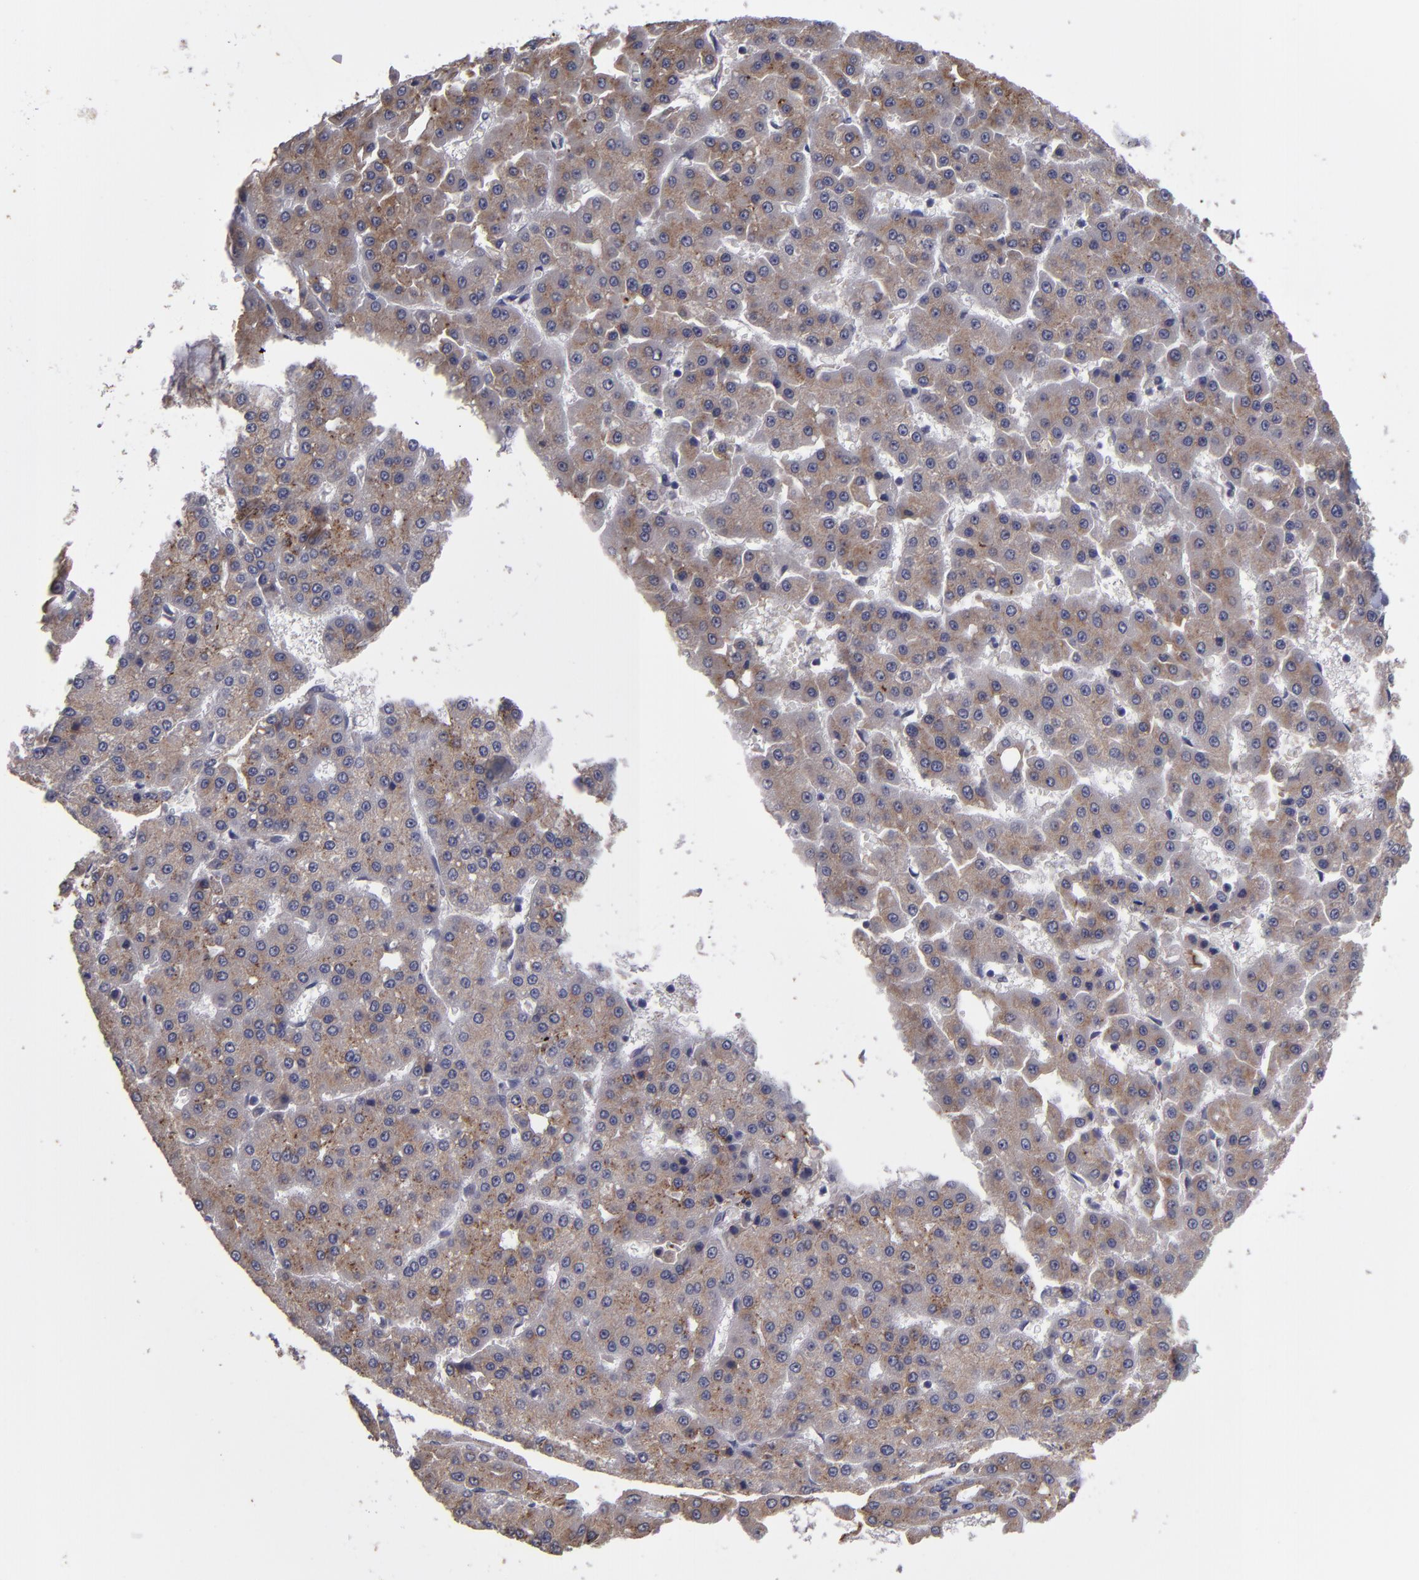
{"staining": {"intensity": "moderate", "quantity": ">75%", "location": "cytoplasmic/membranous"}, "tissue": "liver cancer", "cell_type": "Tumor cells", "image_type": "cancer", "snomed": [{"axis": "morphology", "description": "Carcinoma, Hepatocellular, NOS"}, {"axis": "topography", "description": "Liver"}], "caption": "Immunohistochemistry (DAB (3,3'-diaminobenzidine)) staining of human liver hepatocellular carcinoma reveals moderate cytoplasmic/membranous protein positivity in approximately >75% of tumor cells.", "gene": "IL12A", "patient": {"sex": "male", "age": 47}}